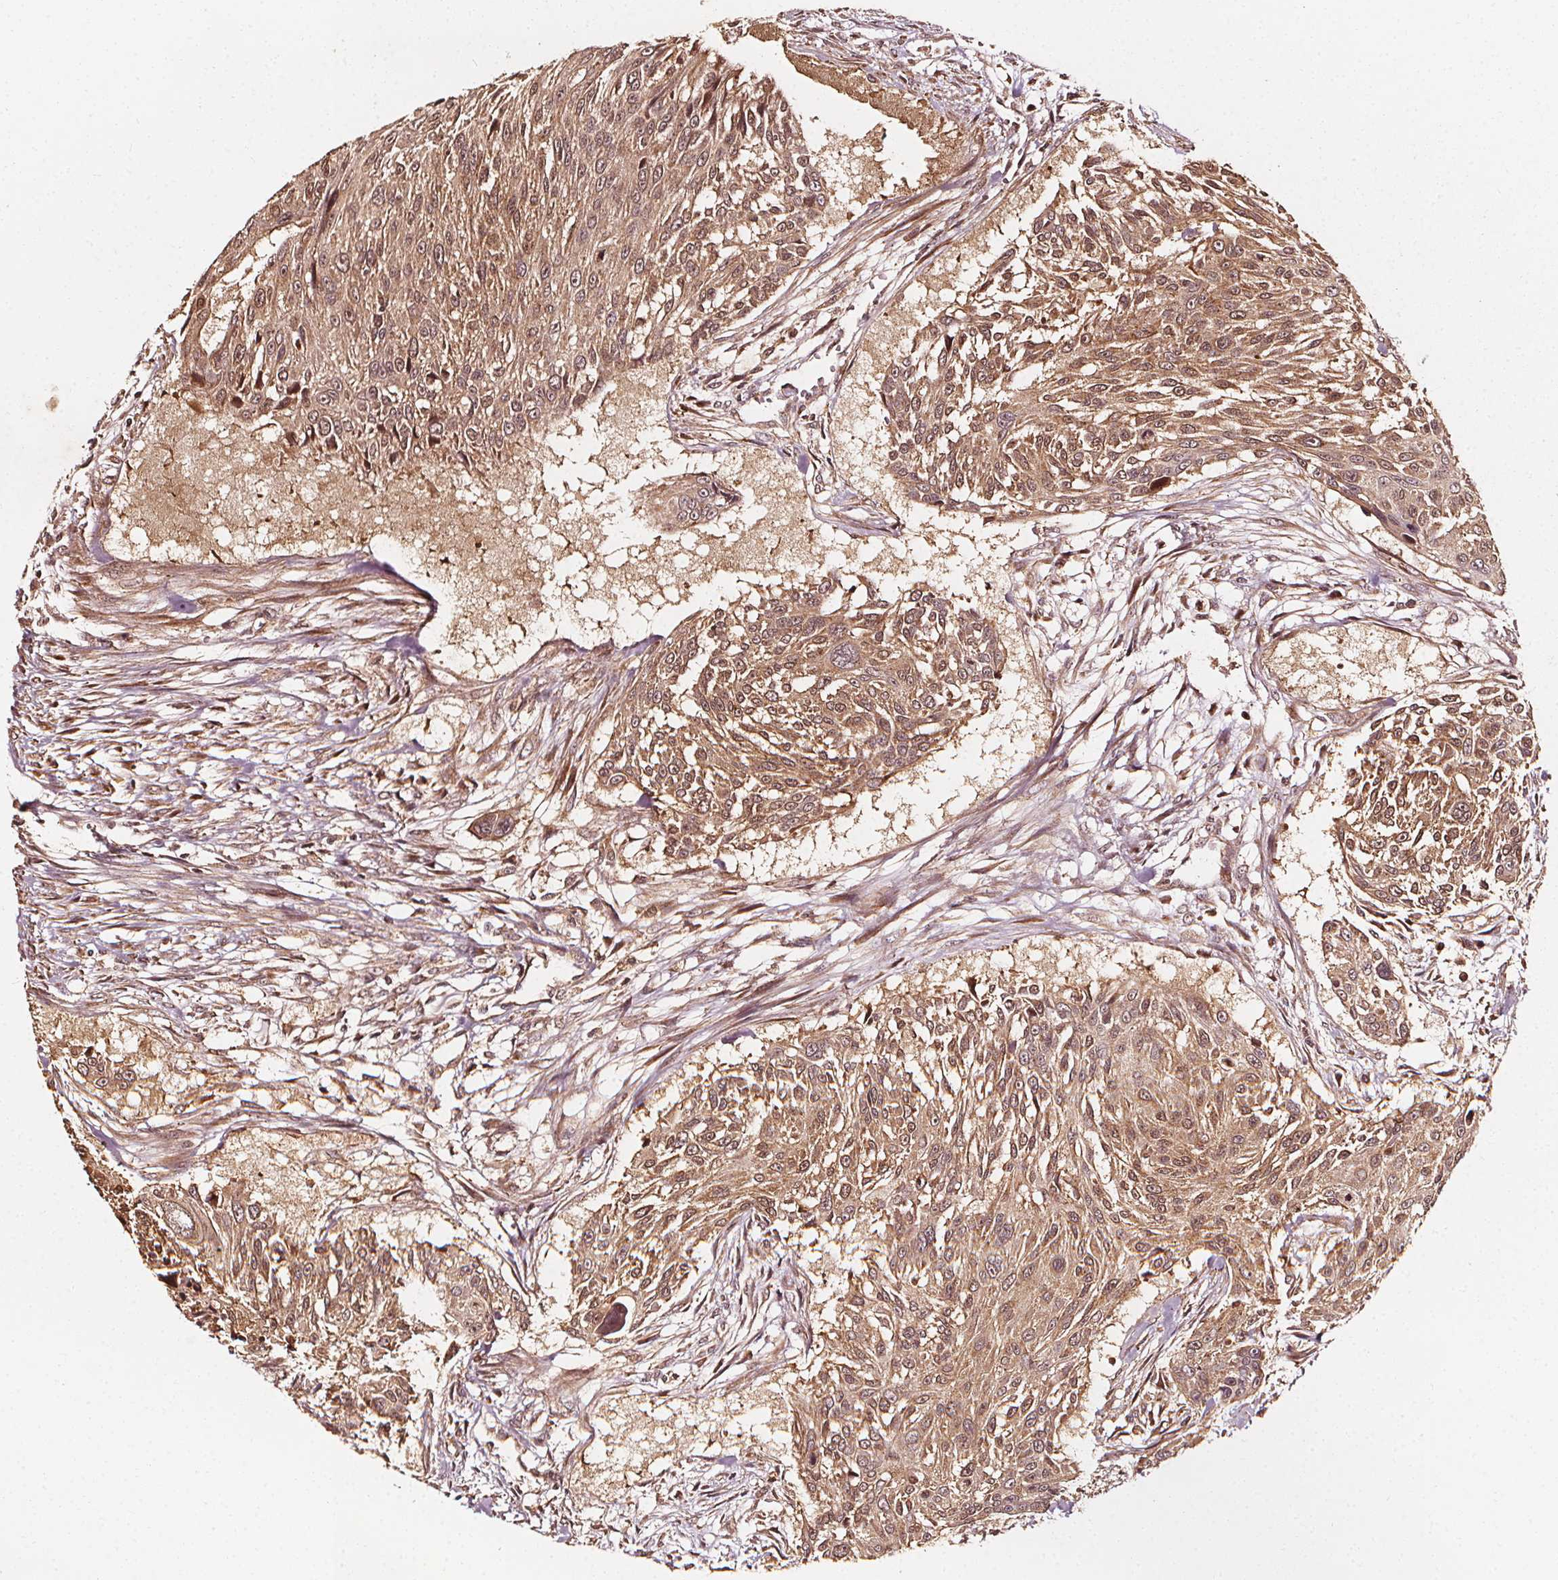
{"staining": {"intensity": "moderate", "quantity": ">75%", "location": "cytoplasmic/membranous,nuclear"}, "tissue": "urothelial cancer", "cell_type": "Tumor cells", "image_type": "cancer", "snomed": [{"axis": "morphology", "description": "Urothelial carcinoma, NOS"}, {"axis": "topography", "description": "Urinary bladder"}], "caption": "Human transitional cell carcinoma stained for a protein (brown) exhibits moderate cytoplasmic/membranous and nuclear positive staining in about >75% of tumor cells.", "gene": "NPC1", "patient": {"sex": "male", "age": 55}}